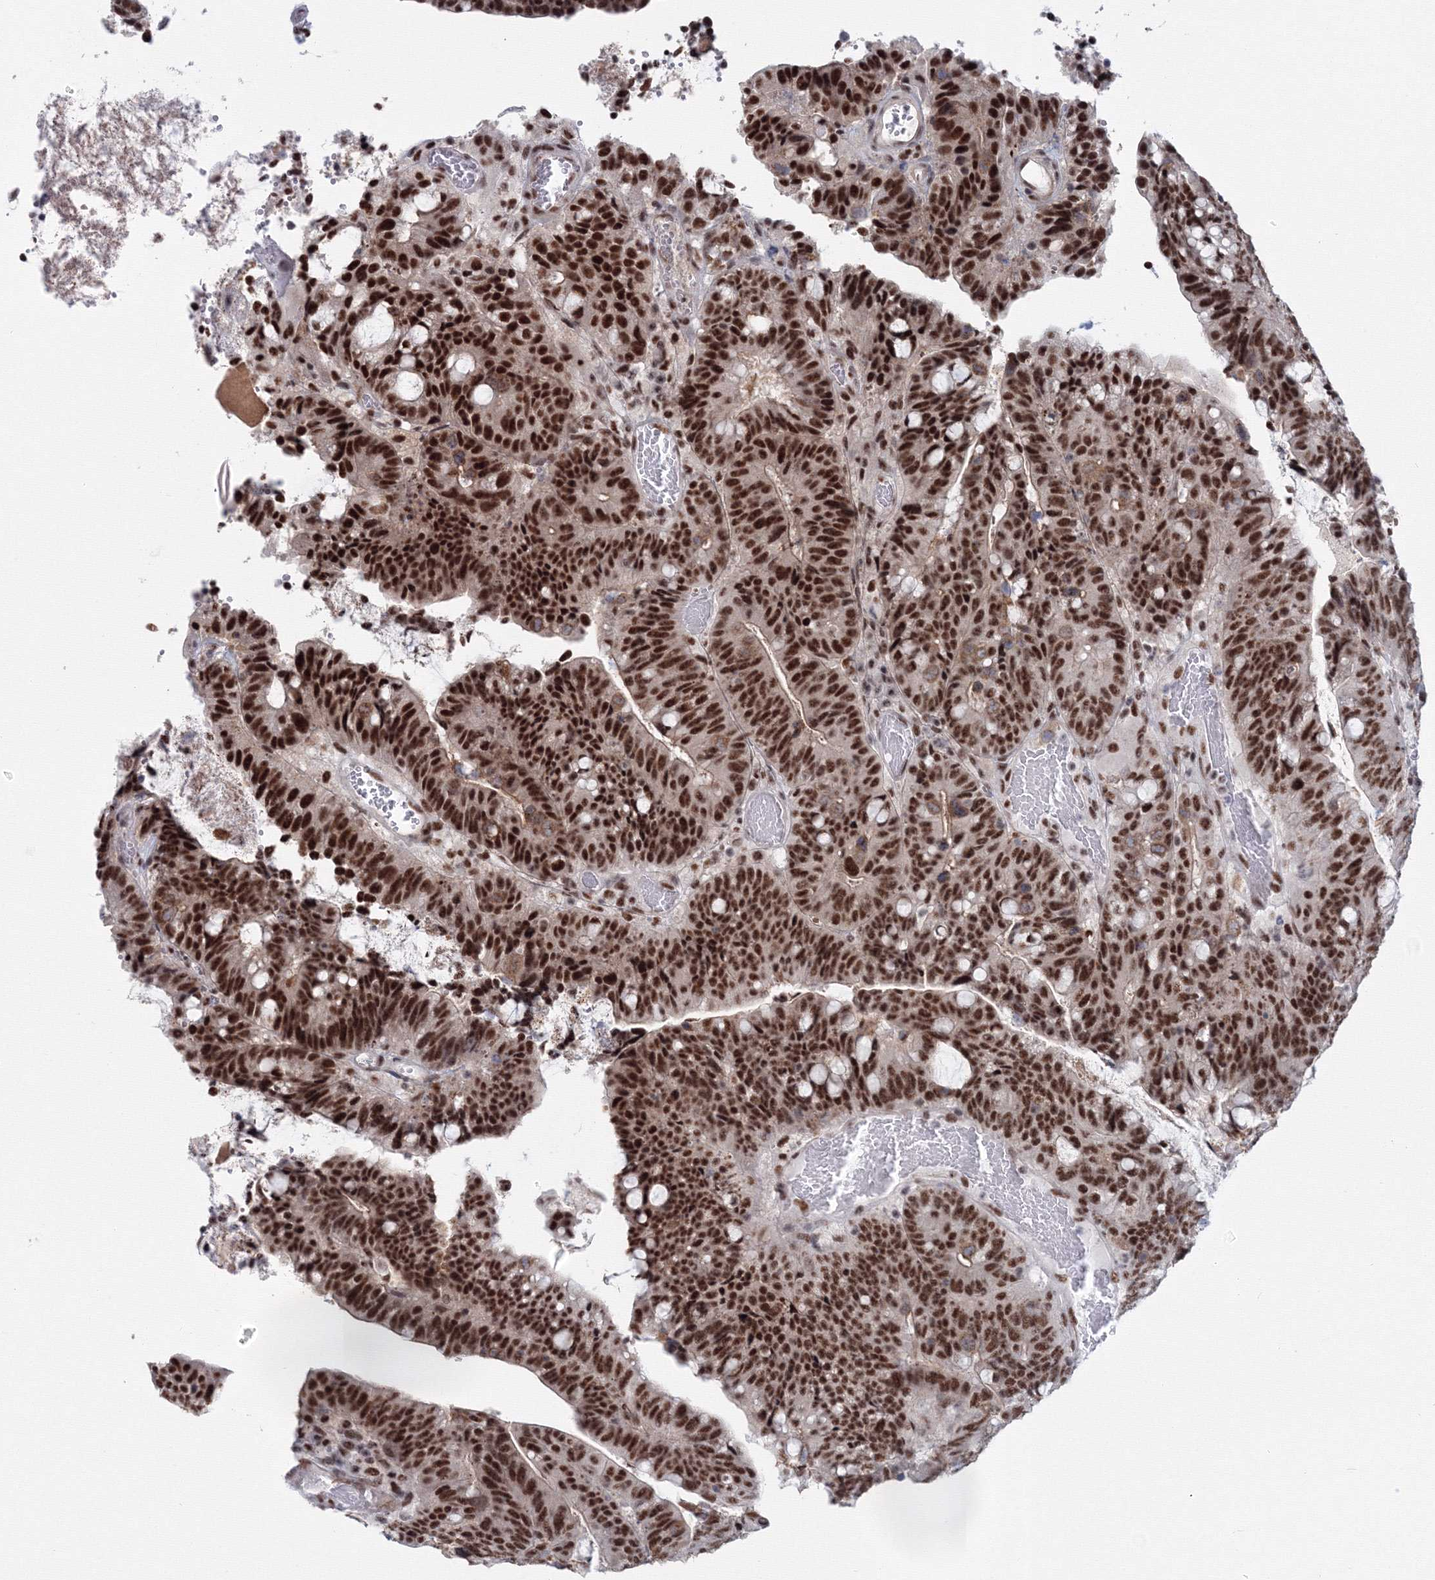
{"staining": {"intensity": "strong", "quantity": ">75%", "location": "nuclear"}, "tissue": "colorectal cancer", "cell_type": "Tumor cells", "image_type": "cancer", "snomed": [{"axis": "morphology", "description": "Adenocarcinoma, NOS"}, {"axis": "topography", "description": "Colon"}], "caption": "Immunohistochemical staining of adenocarcinoma (colorectal) demonstrates high levels of strong nuclear positivity in about >75% of tumor cells.", "gene": "SF3B6", "patient": {"sex": "female", "age": 66}}